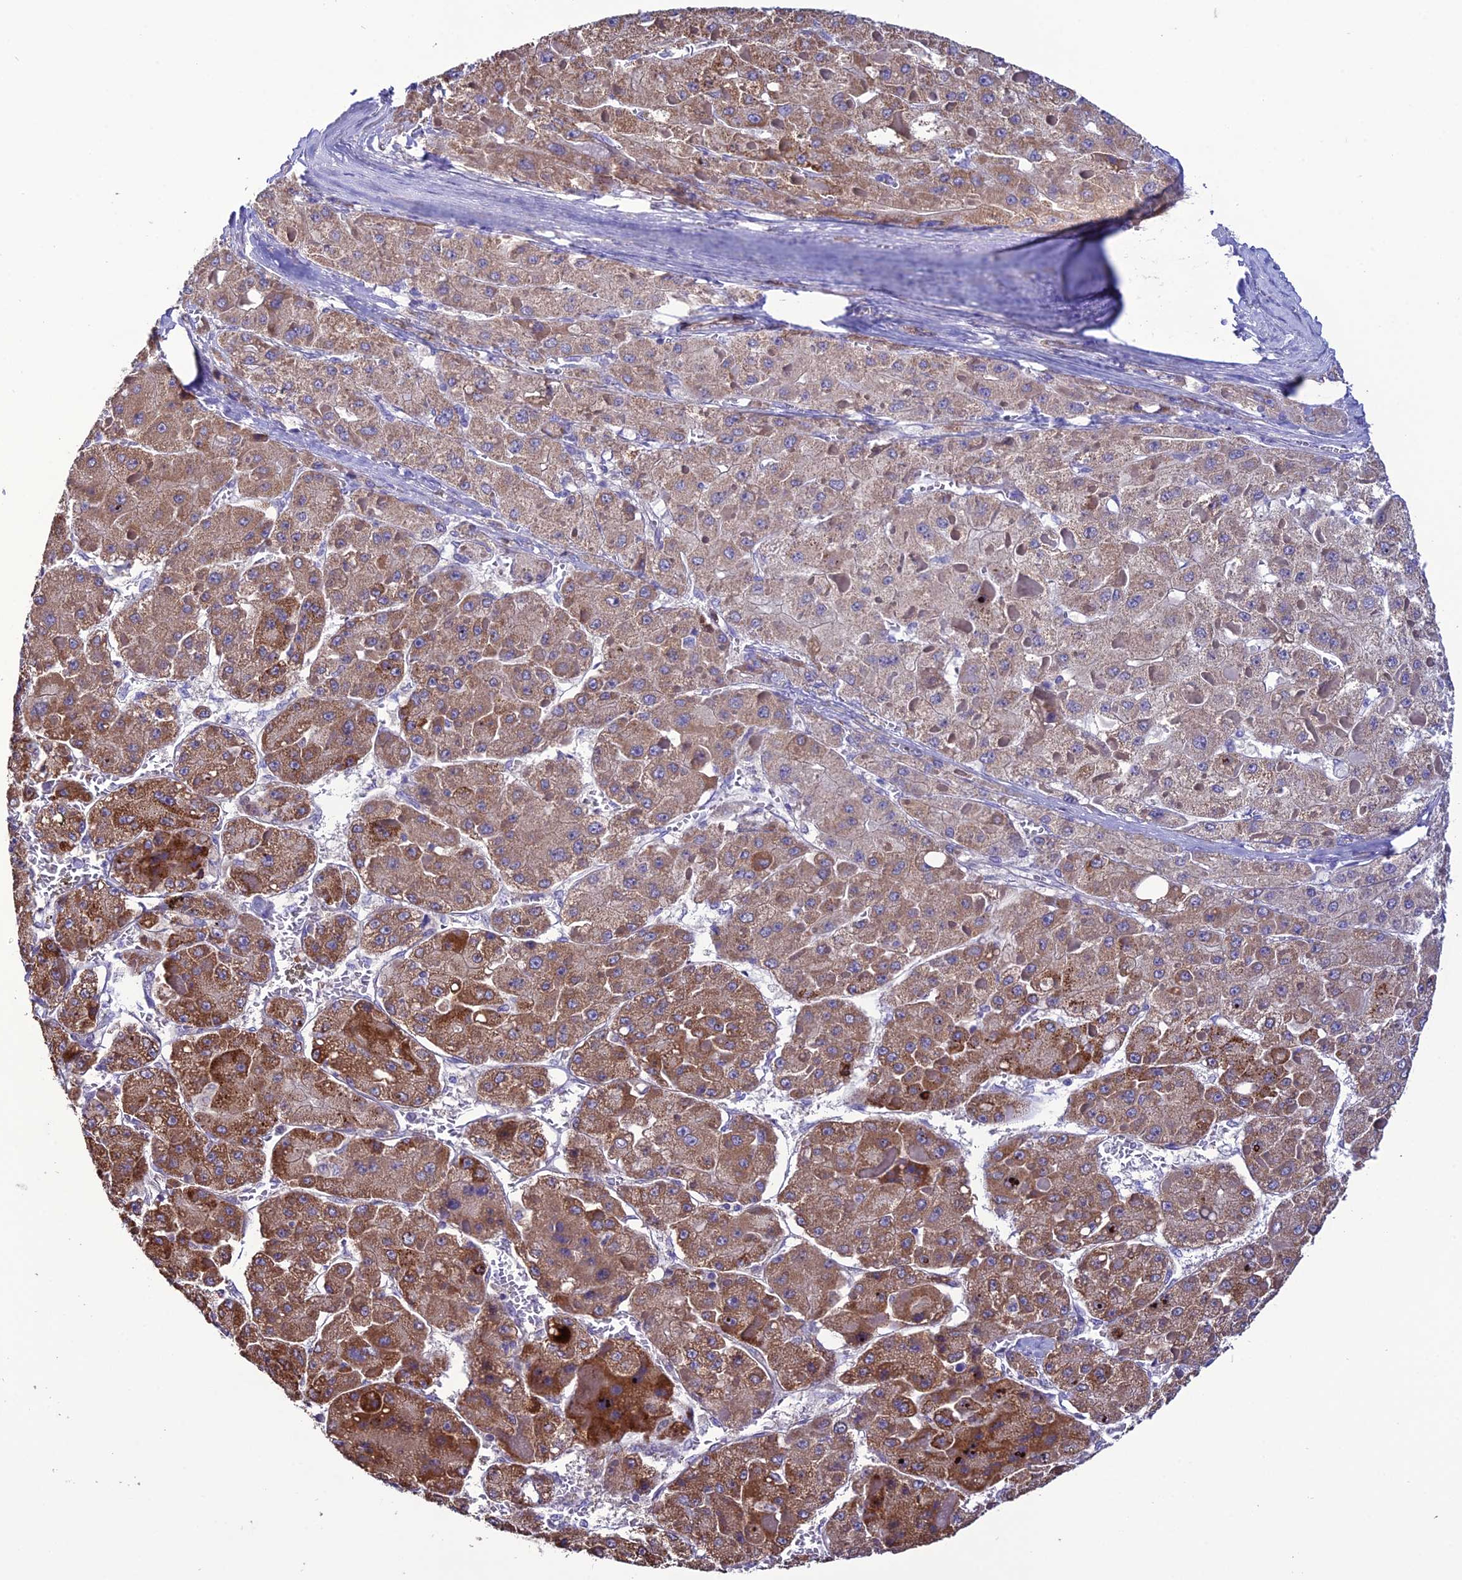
{"staining": {"intensity": "moderate", "quantity": "25%-75%", "location": "cytoplasmic/membranous"}, "tissue": "liver cancer", "cell_type": "Tumor cells", "image_type": "cancer", "snomed": [{"axis": "morphology", "description": "Carcinoma, Hepatocellular, NOS"}, {"axis": "topography", "description": "Liver"}], "caption": "A high-resolution histopathology image shows immunohistochemistry staining of liver cancer, which shows moderate cytoplasmic/membranous staining in about 25%-75% of tumor cells.", "gene": "HOGA1", "patient": {"sex": "female", "age": 73}}